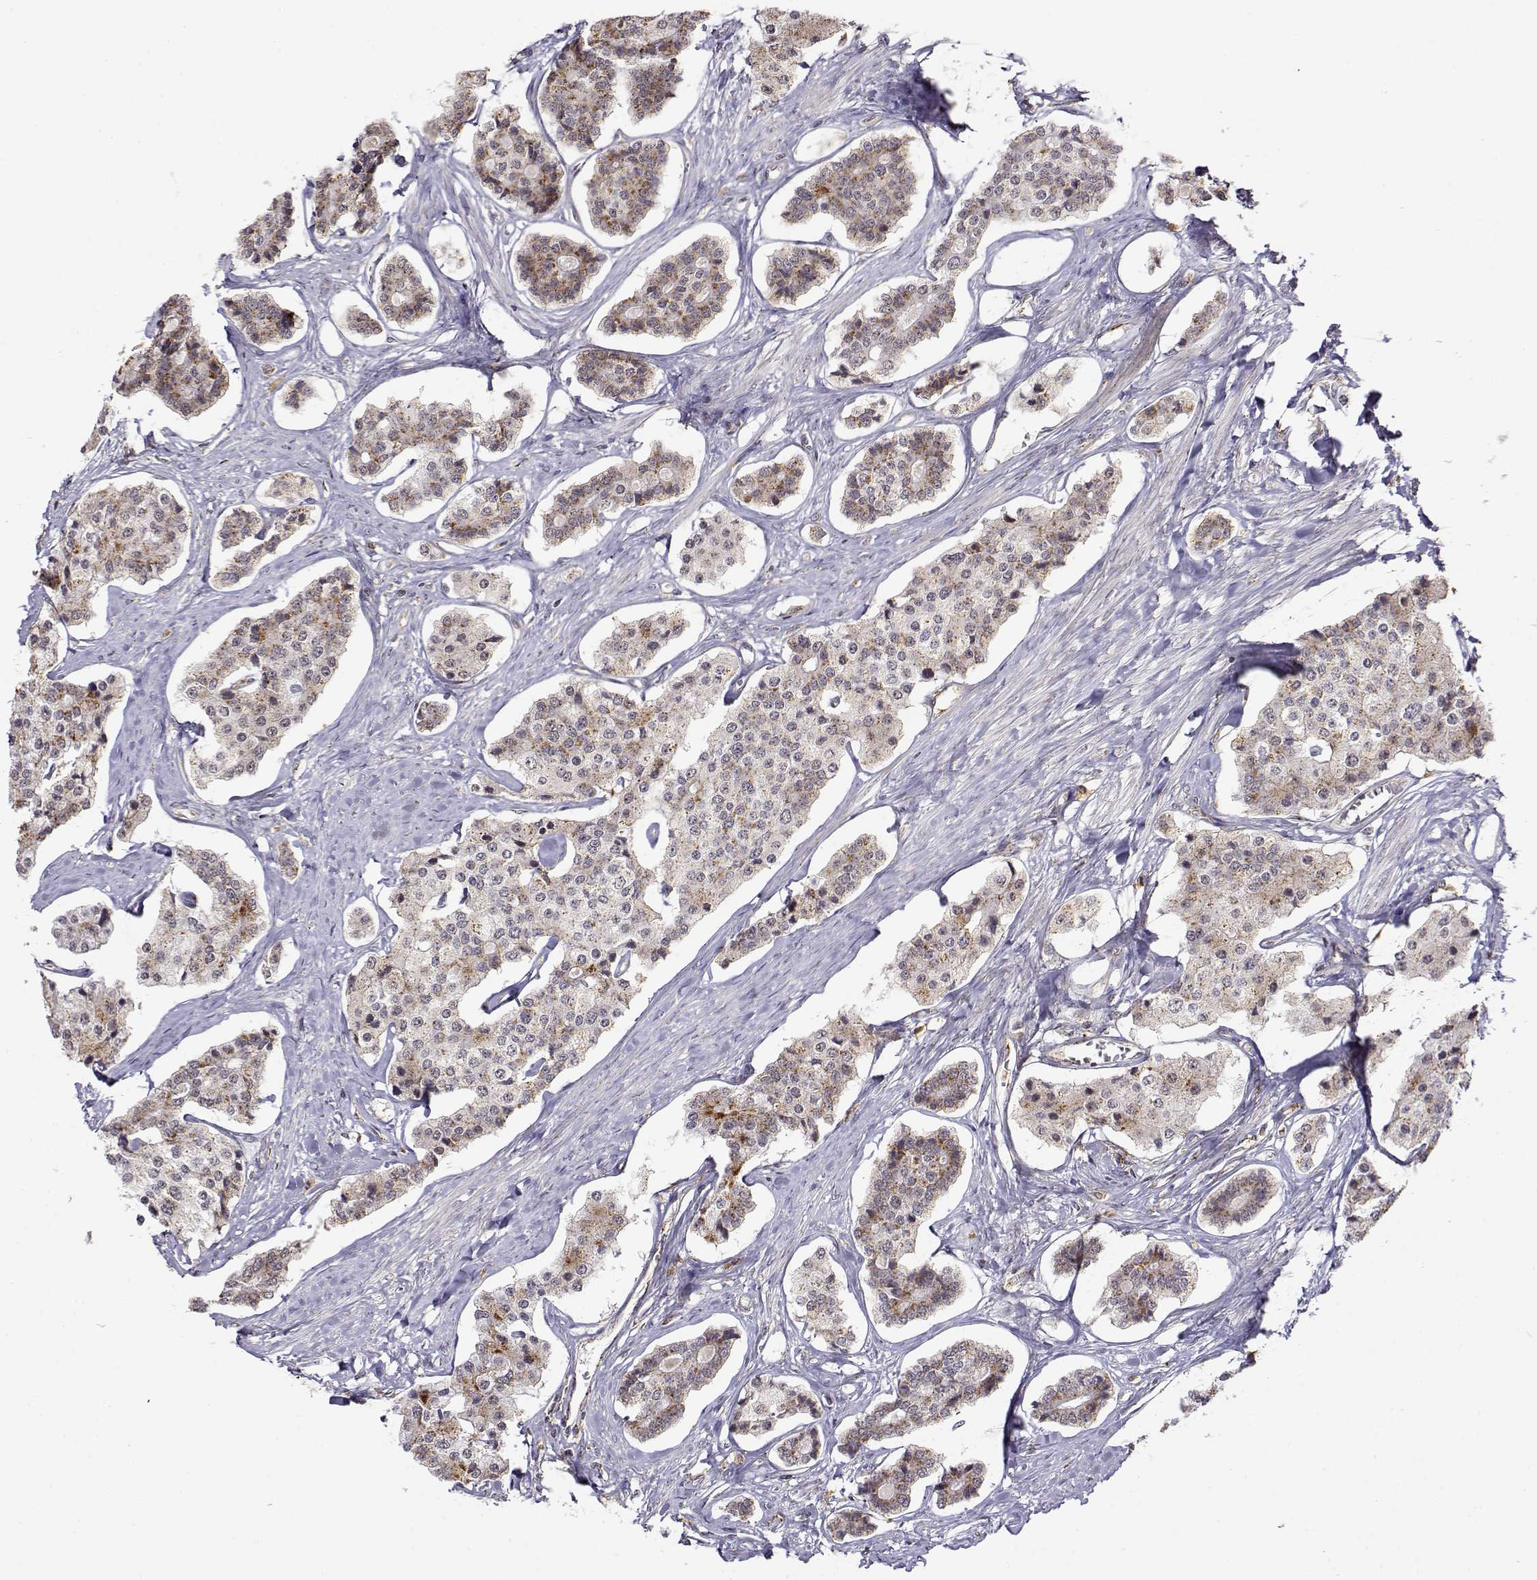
{"staining": {"intensity": "moderate", "quantity": "<25%", "location": "cytoplasmic/membranous"}, "tissue": "carcinoid", "cell_type": "Tumor cells", "image_type": "cancer", "snomed": [{"axis": "morphology", "description": "Carcinoid, malignant, NOS"}, {"axis": "topography", "description": "Small intestine"}], "caption": "DAB (3,3'-diaminobenzidine) immunohistochemical staining of human carcinoid displays moderate cytoplasmic/membranous protein positivity in approximately <25% of tumor cells. The staining is performed using DAB brown chromogen to label protein expression. The nuclei are counter-stained blue using hematoxylin.", "gene": "RNF13", "patient": {"sex": "female", "age": 65}}